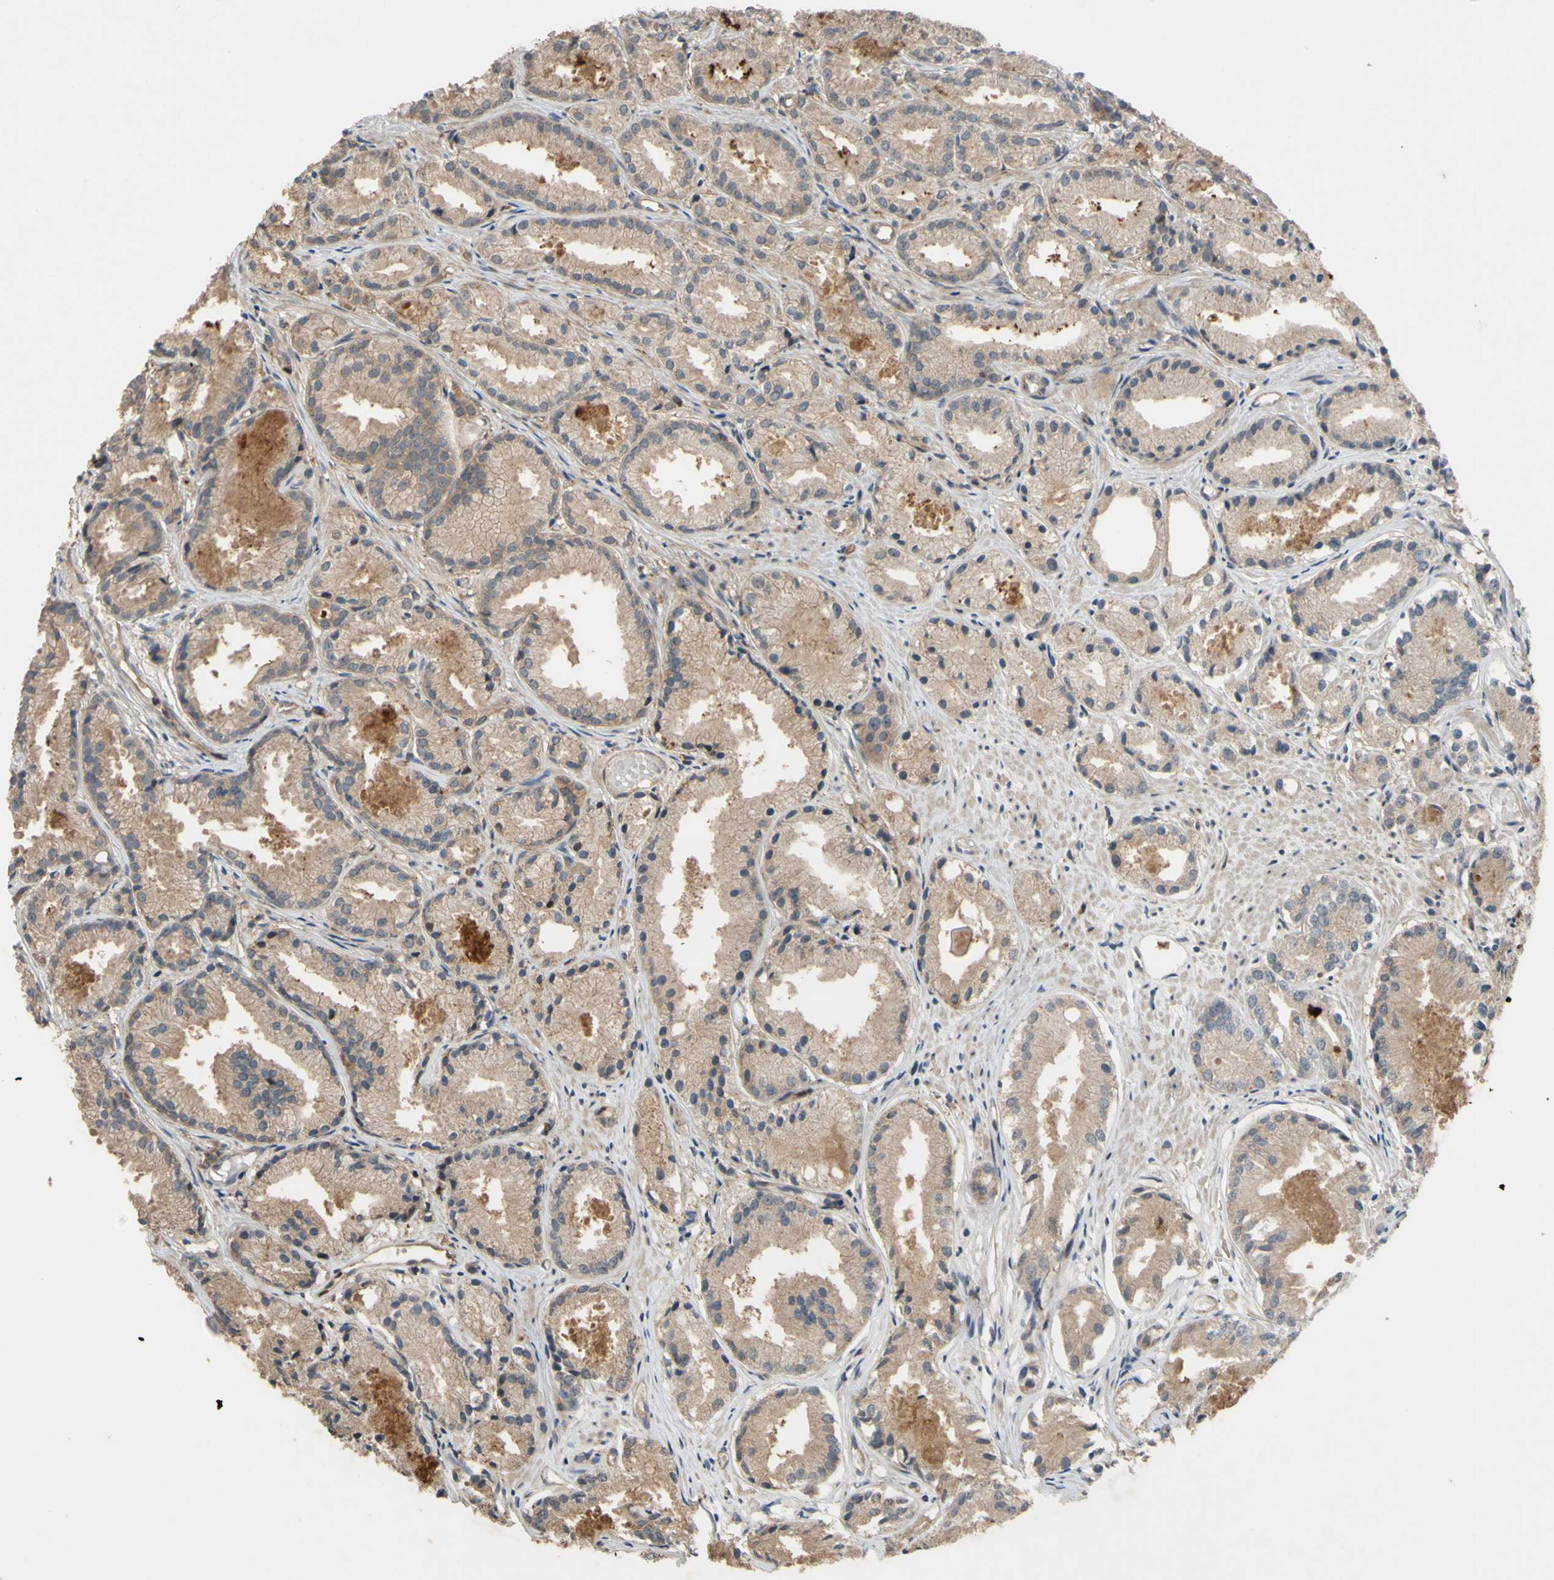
{"staining": {"intensity": "weak", "quantity": ">75%", "location": "cytoplasmic/membranous"}, "tissue": "prostate cancer", "cell_type": "Tumor cells", "image_type": "cancer", "snomed": [{"axis": "morphology", "description": "Adenocarcinoma, Low grade"}, {"axis": "topography", "description": "Prostate"}], "caption": "Human low-grade adenocarcinoma (prostate) stained with a protein marker exhibits weak staining in tumor cells.", "gene": "SHROOM4", "patient": {"sex": "male", "age": 72}}